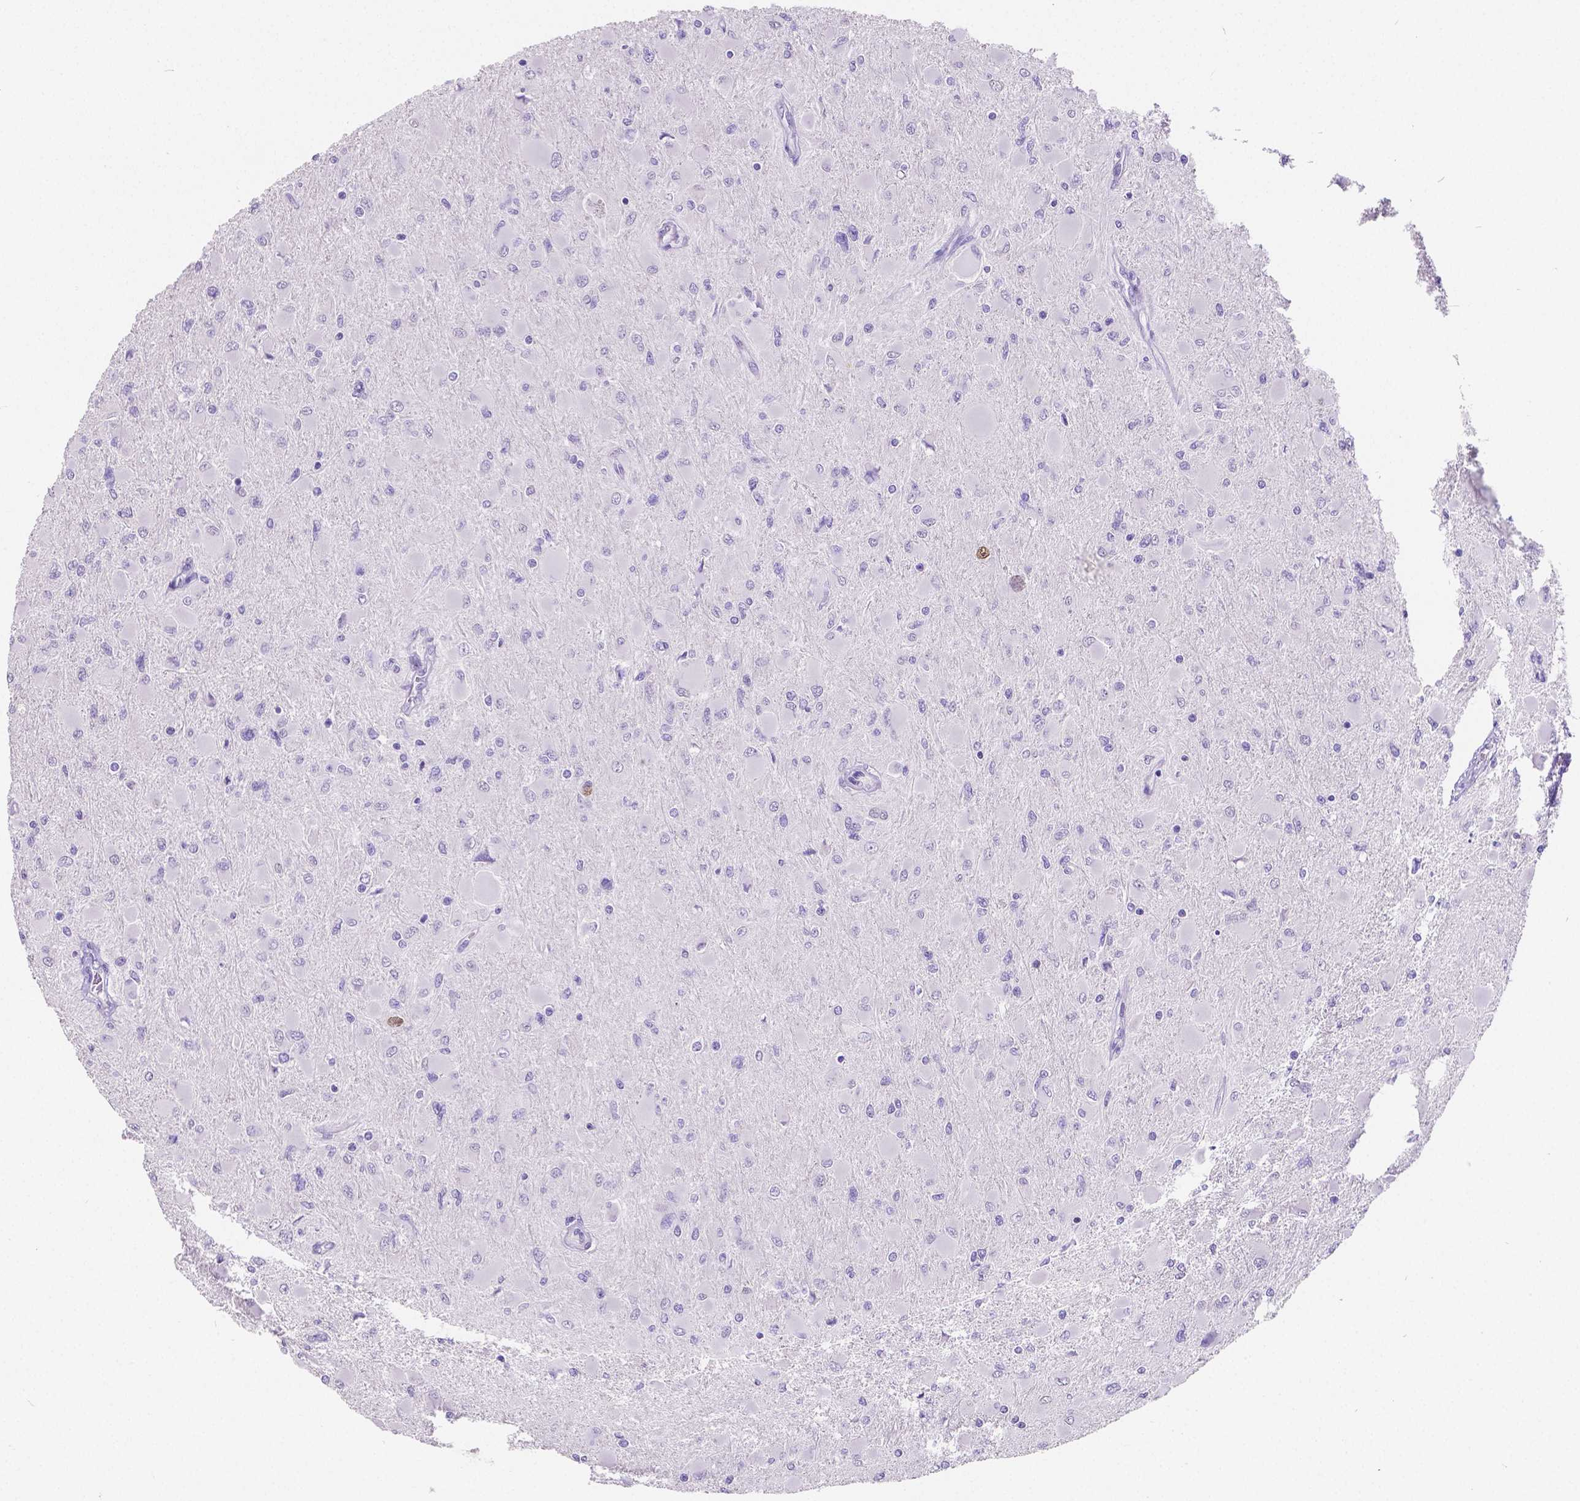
{"staining": {"intensity": "negative", "quantity": "none", "location": "none"}, "tissue": "glioma", "cell_type": "Tumor cells", "image_type": "cancer", "snomed": [{"axis": "morphology", "description": "Glioma, malignant, High grade"}, {"axis": "topography", "description": "Cerebral cortex"}], "caption": "This is an immunohistochemistry image of human high-grade glioma (malignant). There is no positivity in tumor cells.", "gene": "SATB2", "patient": {"sex": "female", "age": 36}}